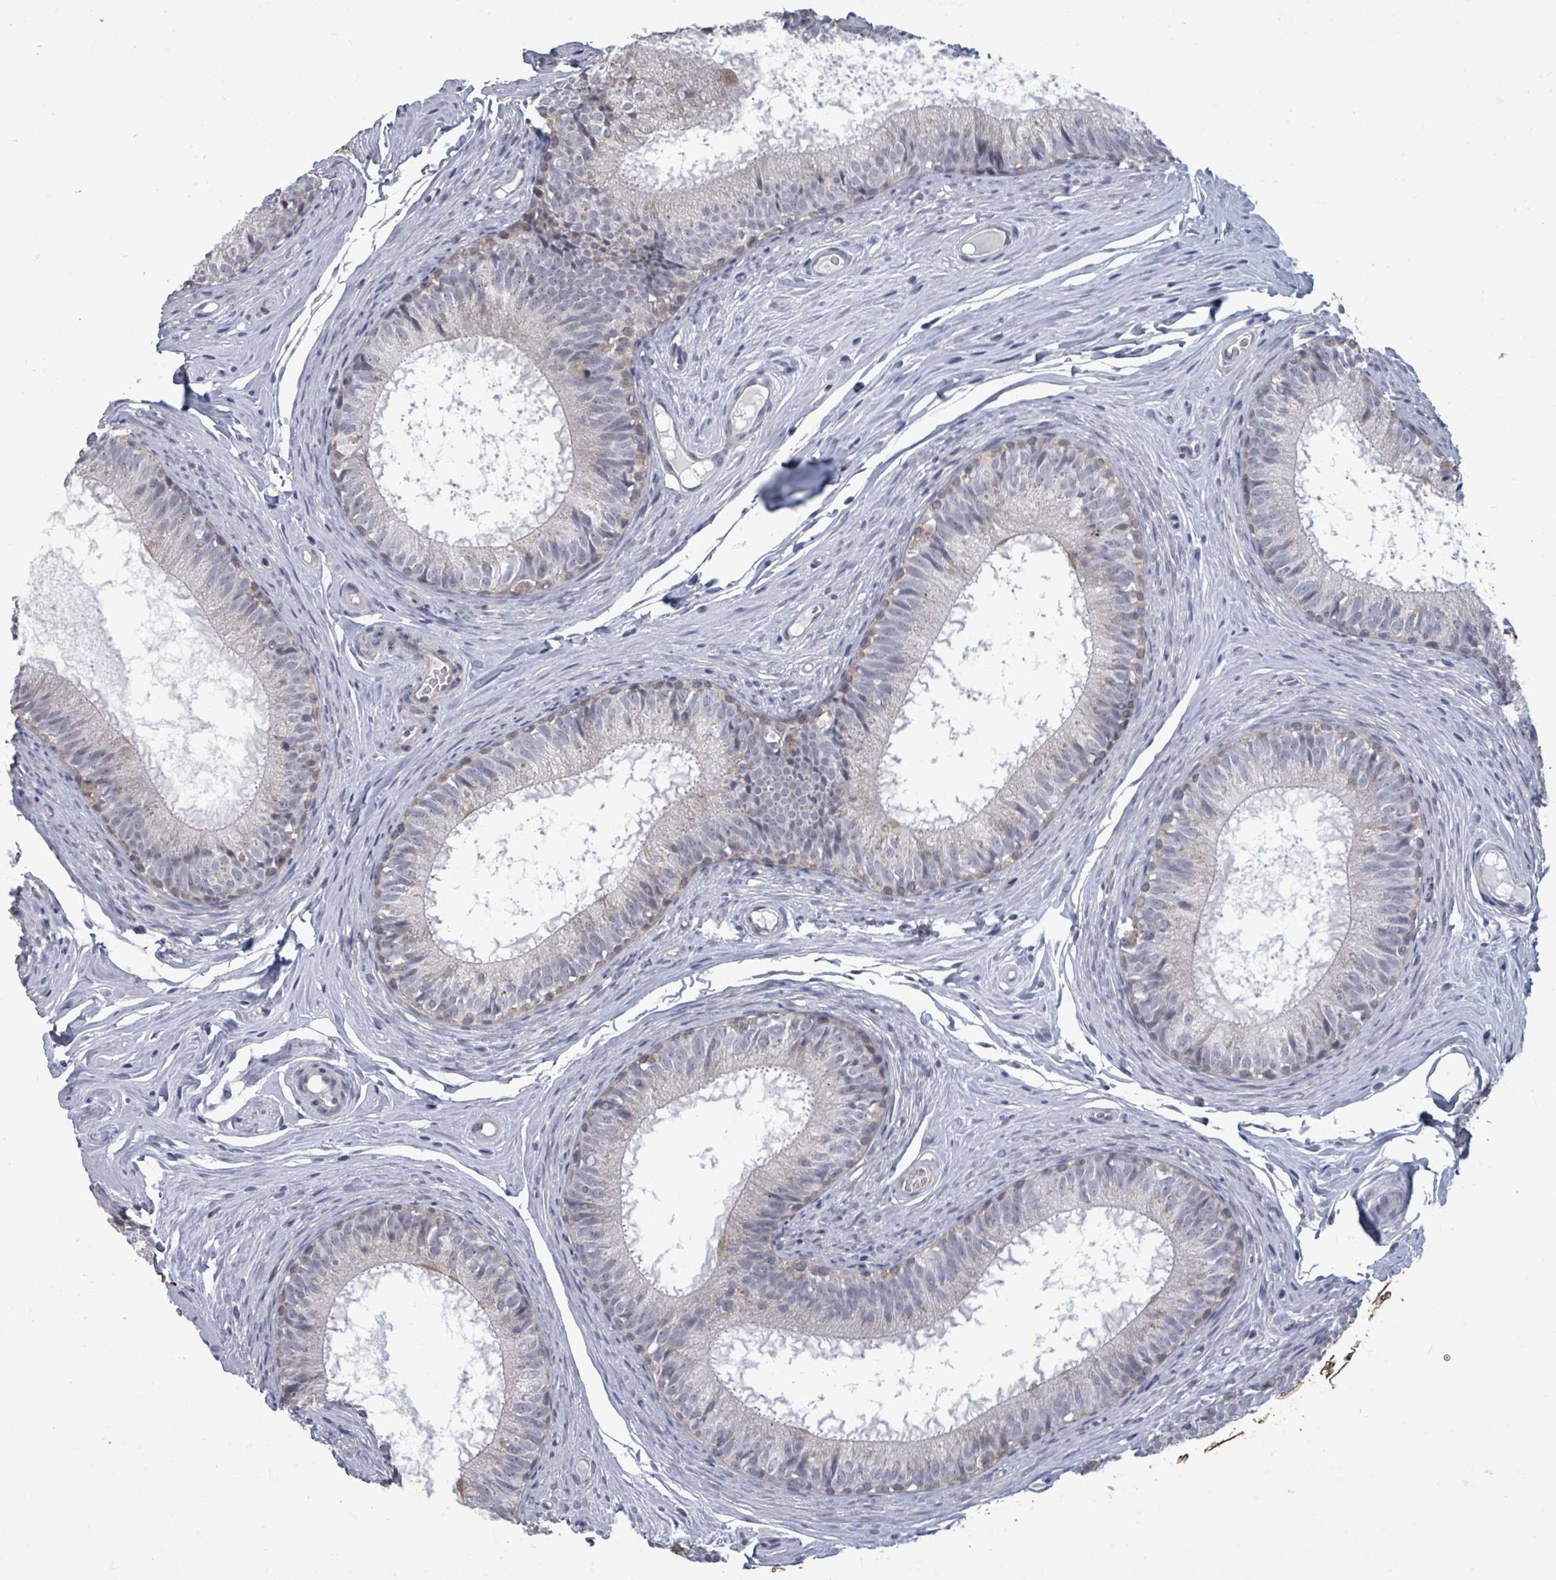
{"staining": {"intensity": "moderate", "quantity": "<25%", "location": "cytoplasmic/membranous"}, "tissue": "epididymis", "cell_type": "Glandular cells", "image_type": "normal", "snomed": [{"axis": "morphology", "description": "Normal tissue, NOS"}, {"axis": "topography", "description": "Epididymis"}], "caption": "A micrograph showing moderate cytoplasmic/membranous expression in approximately <25% of glandular cells in normal epididymis, as visualized by brown immunohistochemical staining.", "gene": "ASB12", "patient": {"sex": "male", "age": 25}}